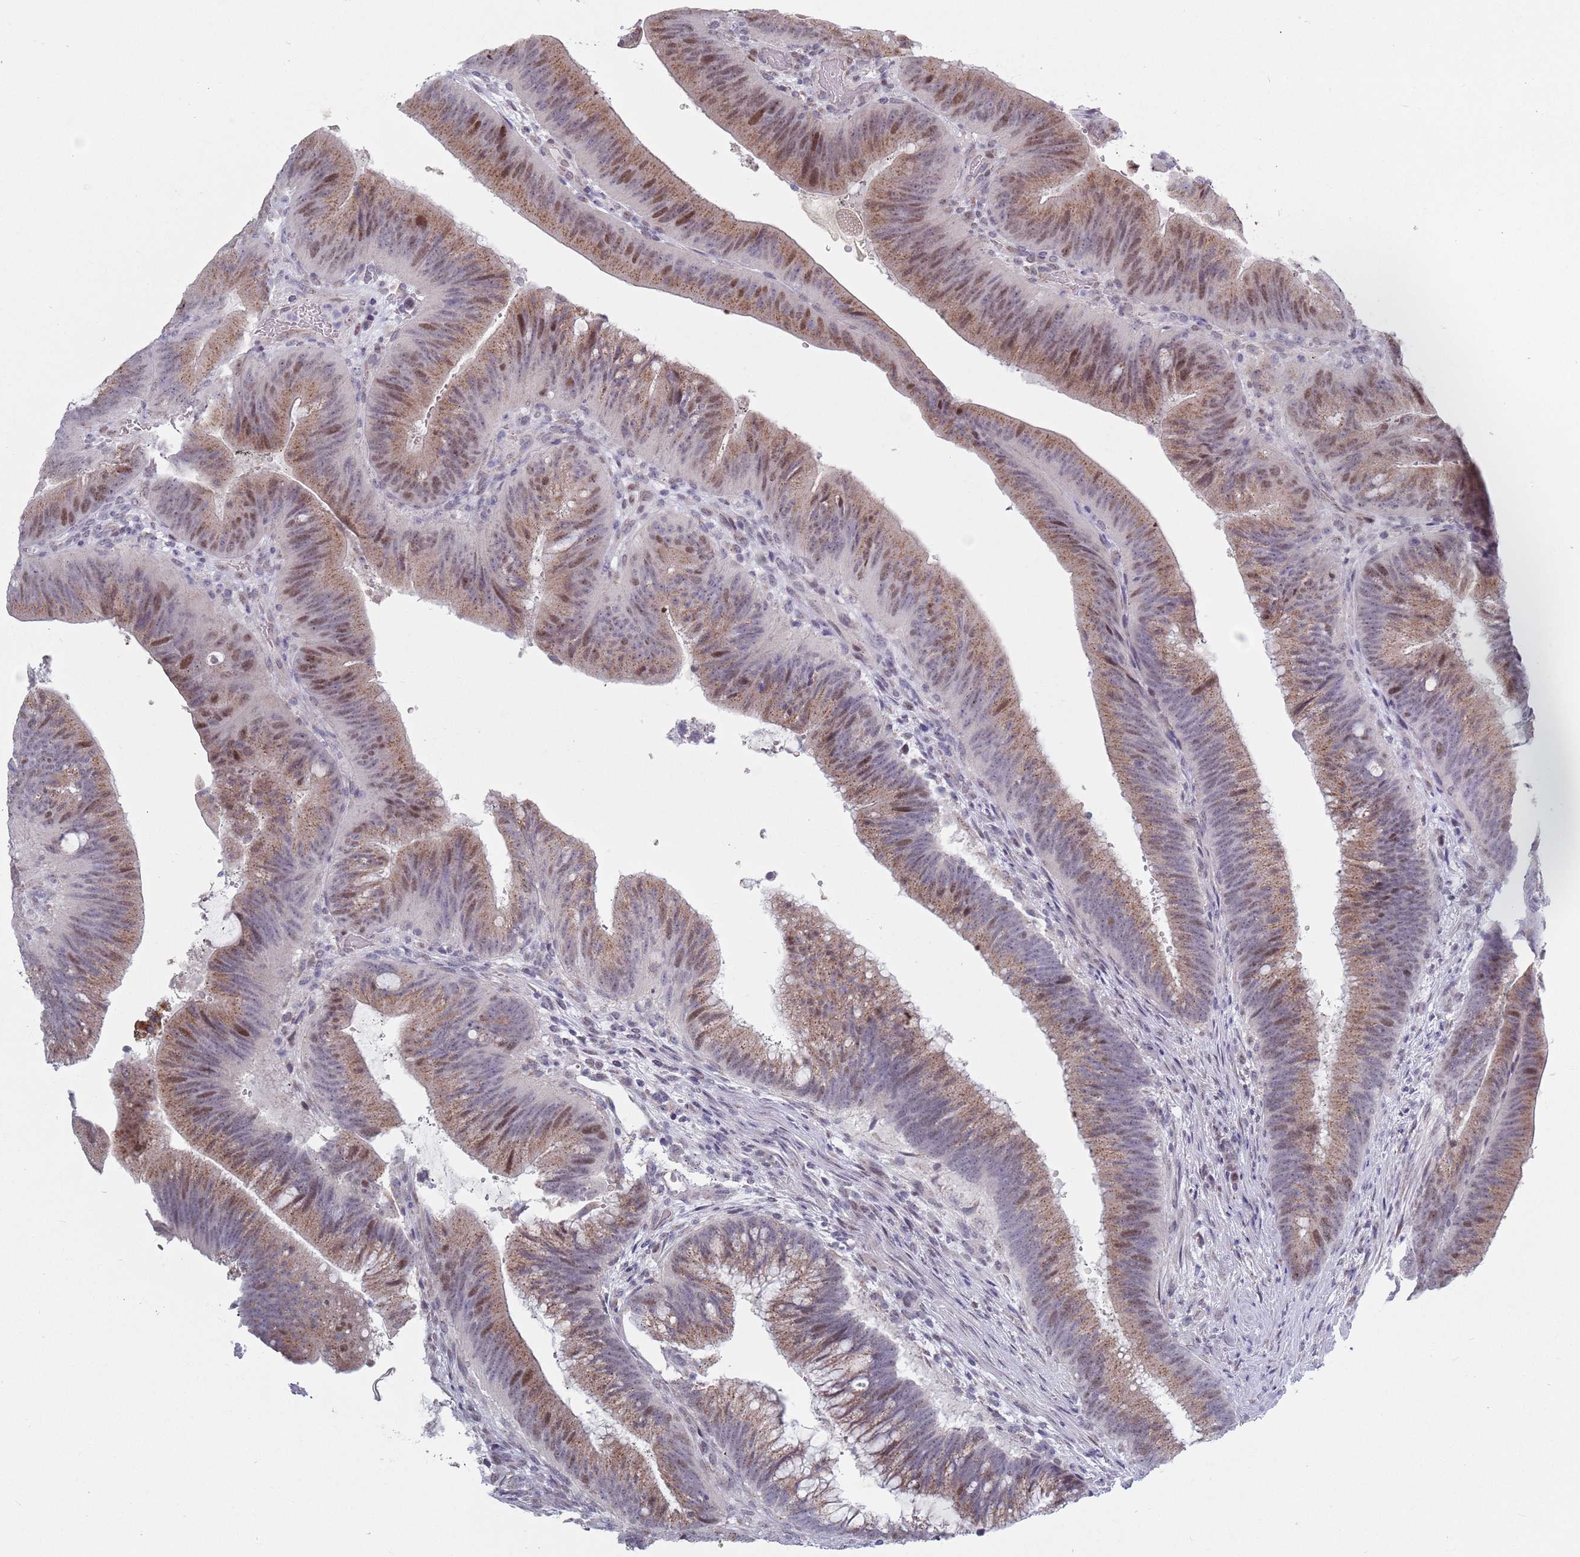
{"staining": {"intensity": "moderate", "quantity": "25%-75%", "location": "cytoplasmic/membranous,nuclear"}, "tissue": "colorectal cancer", "cell_type": "Tumor cells", "image_type": "cancer", "snomed": [{"axis": "morphology", "description": "Adenocarcinoma, NOS"}, {"axis": "topography", "description": "Colon"}], "caption": "Colorectal cancer was stained to show a protein in brown. There is medium levels of moderate cytoplasmic/membranous and nuclear staining in about 25%-75% of tumor cells.", "gene": "ZKSCAN2", "patient": {"sex": "female", "age": 43}}